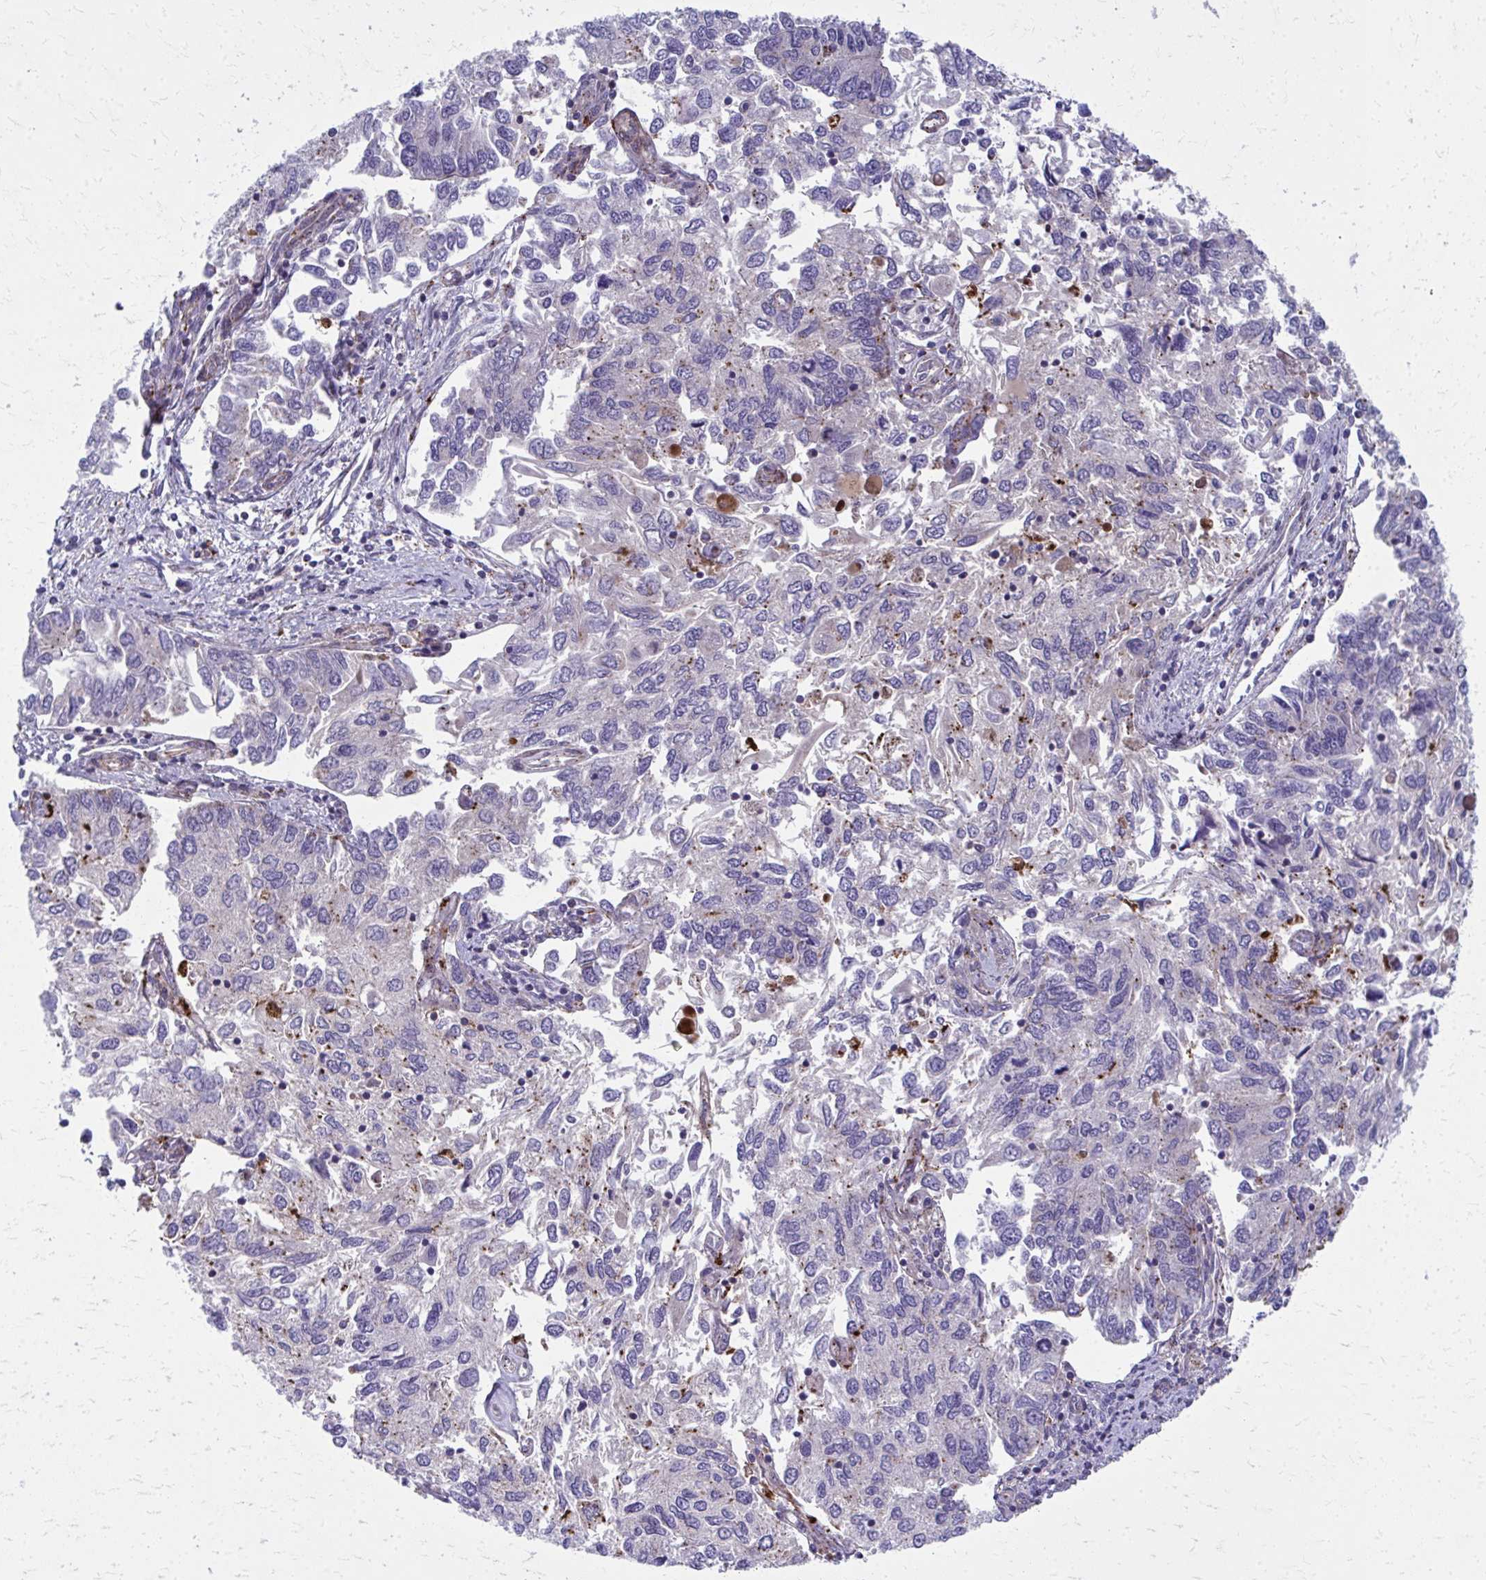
{"staining": {"intensity": "weak", "quantity": "<25%", "location": "cytoplasmic/membranous"}, "tissue": "endometrial cancer", "cell_type": "Tumor cells", "image_type": "cancer", "snomed": [{"axis": "morphology", "description": "Carcinoma, NOS"}, {"axis": "topography", "description": "Uterus"}], "caption": "Immunohistochemistry (IHC) of endometrial cancer demonstrates no positivity in tumor cells.", "gene": "LRRC4B", "patient": {"sex": "female", "age": 76}}